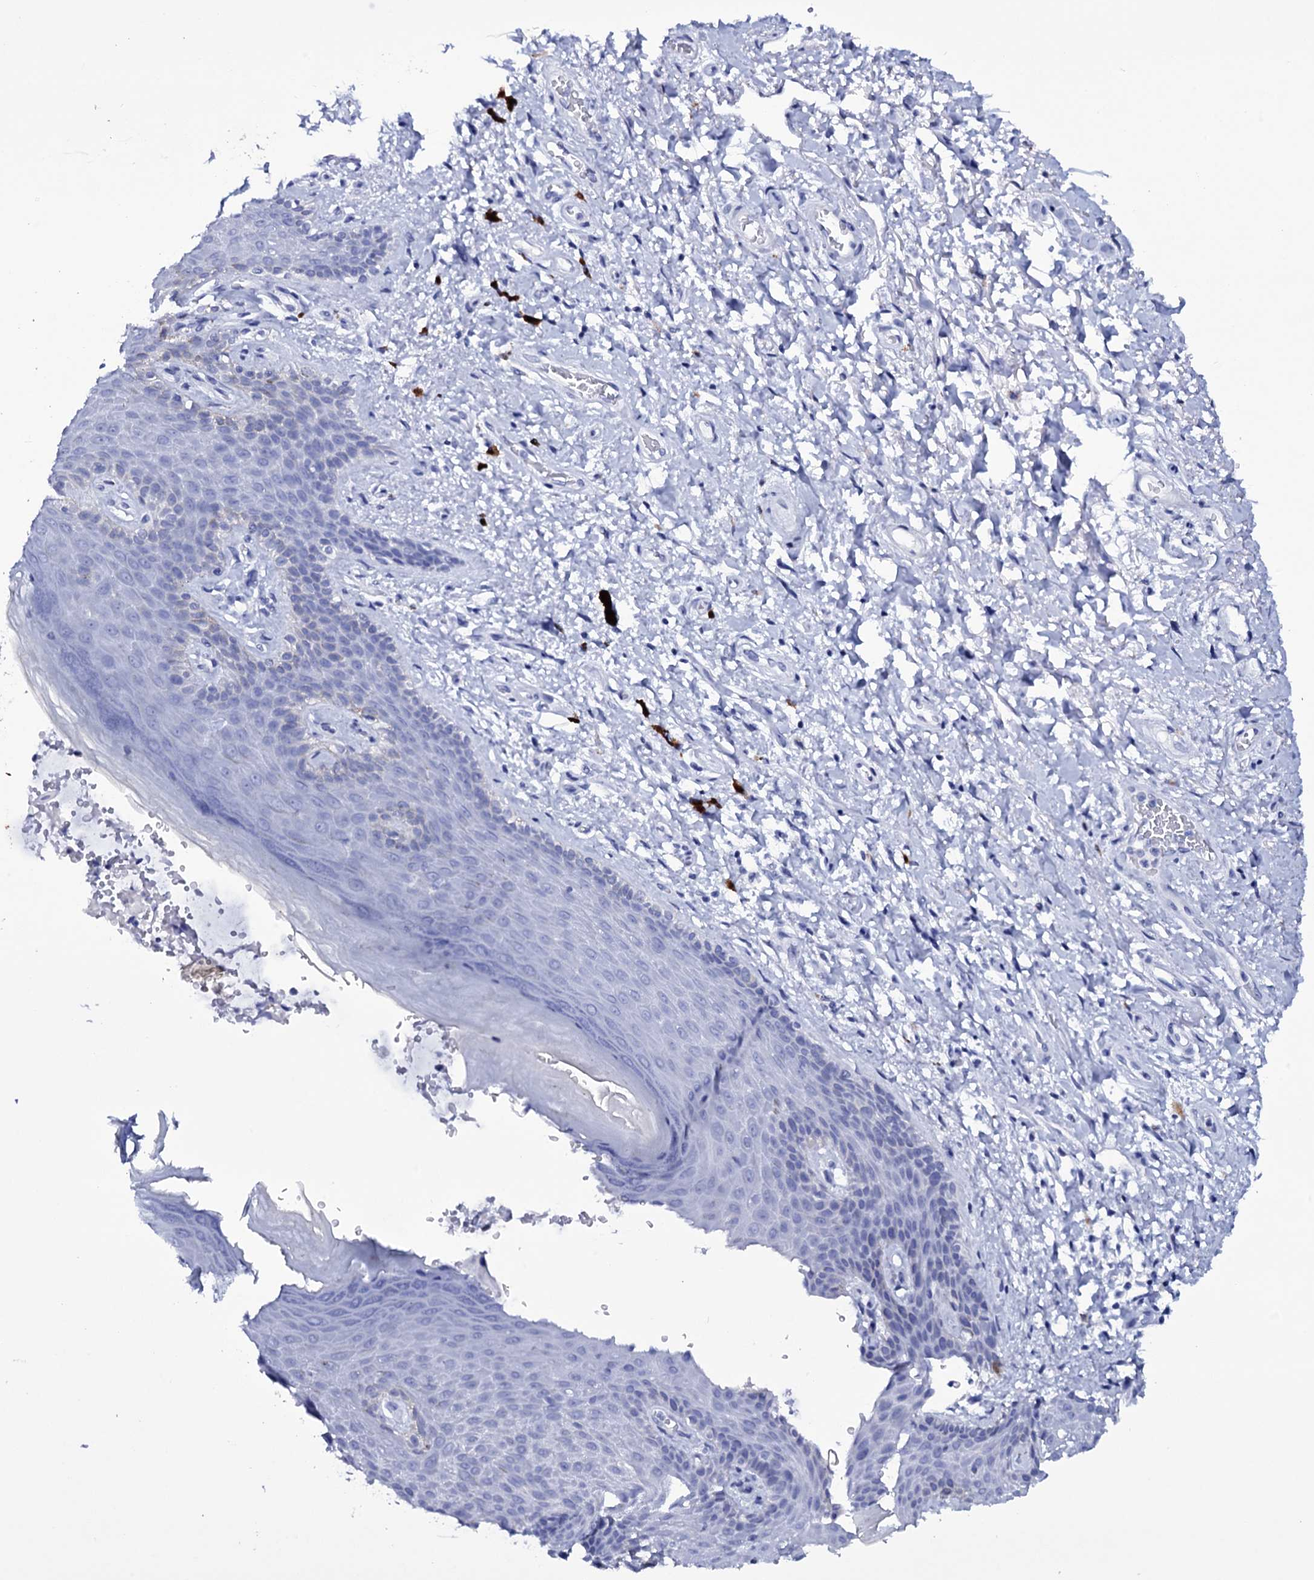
{"staining": {"intensity": "negative", "quantity": "none", "location": "none"}, "tissue": "skin", "cell_type": "Epidermal cells", "image_type": "normal", "snomed": [{"axis": "morphology", "description": "Normal tissue, NOS"}, {"axis": "topography", "description": "Anal"}], "caption": "Immunohistochemical staining of unremarkable skin shows no significant staining in epidermal cells. (Stains: DAB (3,3'-diaminobenzidine) IHC with hematoxylin counter stain, Microscopy: brightfield microscopy at high magnification).", "gene": "ITPRID2", "patient": {"sex": "female", "age": 46}}